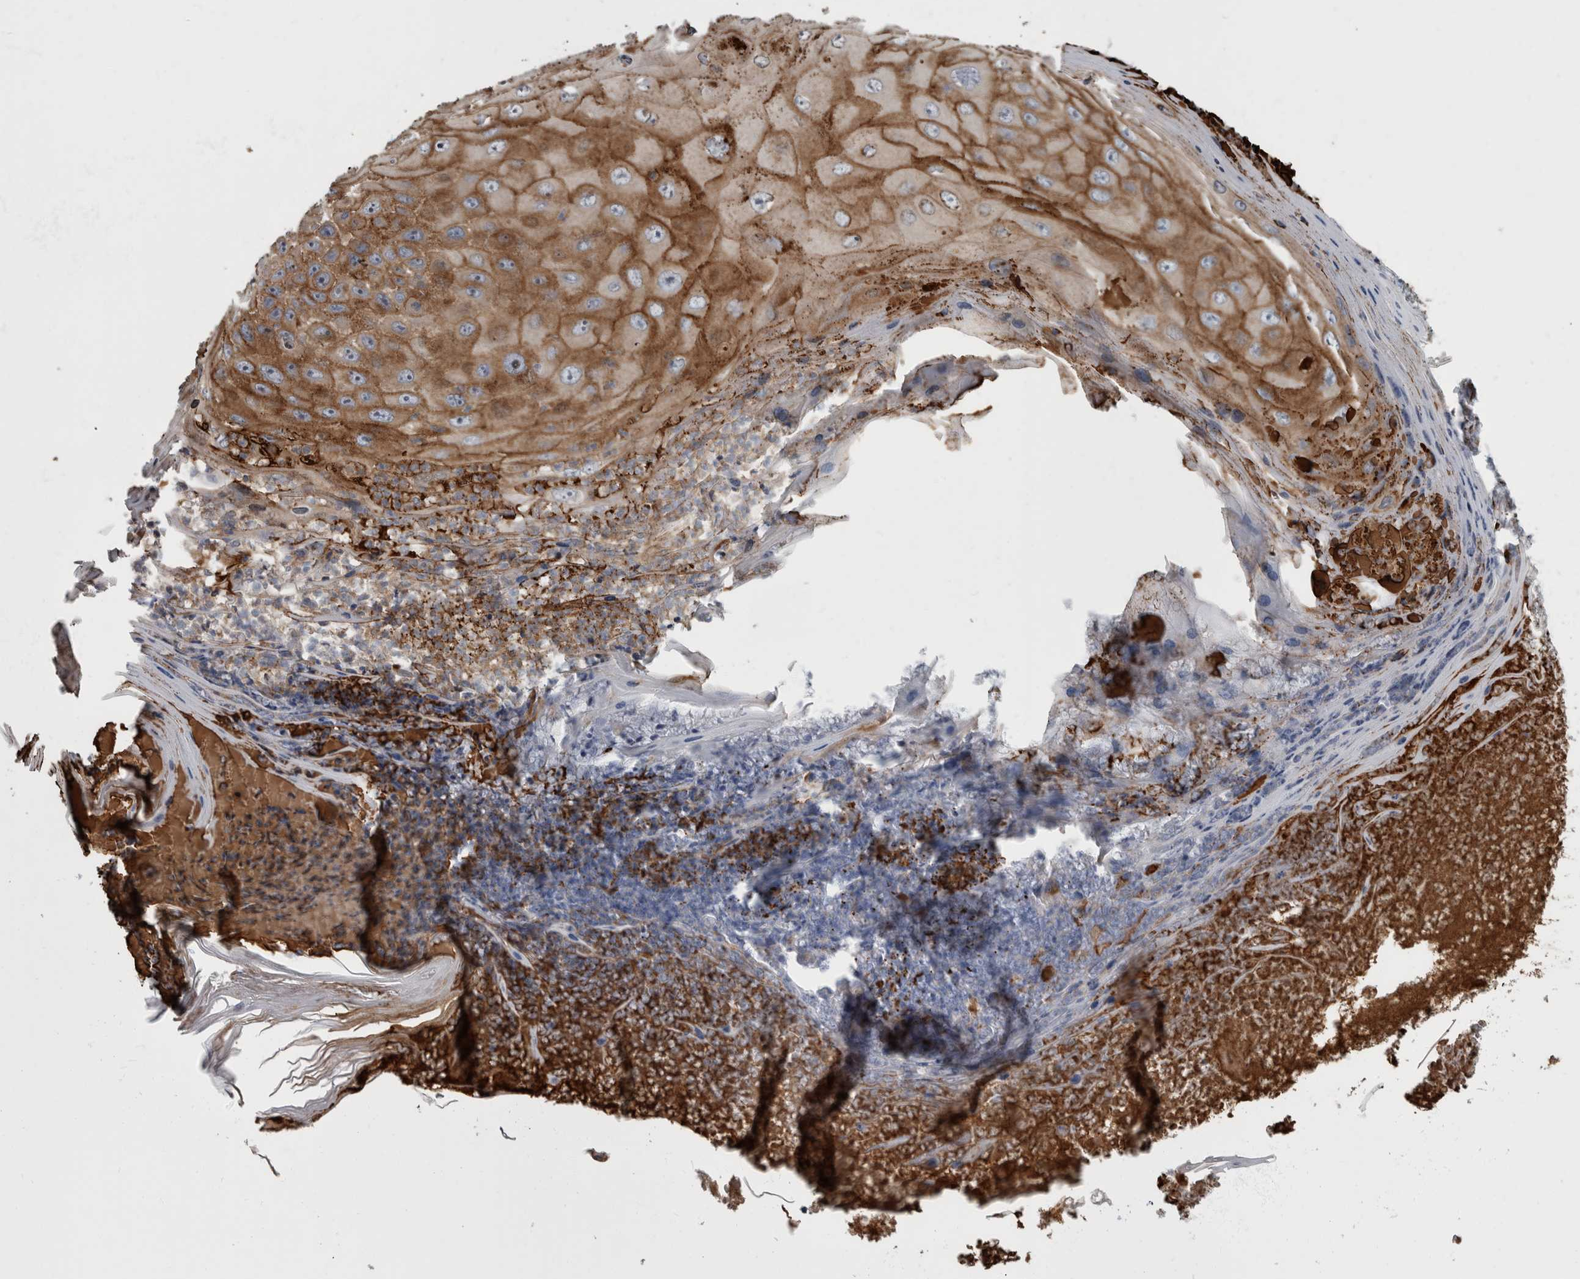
{"staining": {"intensity": "strong", "quantity": ">75%", "location": "cytoplasmic/membranous"}, "tissue": "skin cancer", "cell_type": "Tumor cells", "image_type": "cancer", "snomed": [{"axis": "morphology", "description": "Squamous cell carcinoma, NOS"}, {"axis": "topography", "description": "Skin"}], "caption": "Immunohistochemical staining of skin cancer (squamous cell carcinoma) shows high levels of strong cytoplasmic/membranous positivity in about >75% of tumor cells. (Brightfield microscopy of DAB IHC at high magnification).", "gene": "CDC42BPG", "patient": {"sex": "female", "age": 88}}